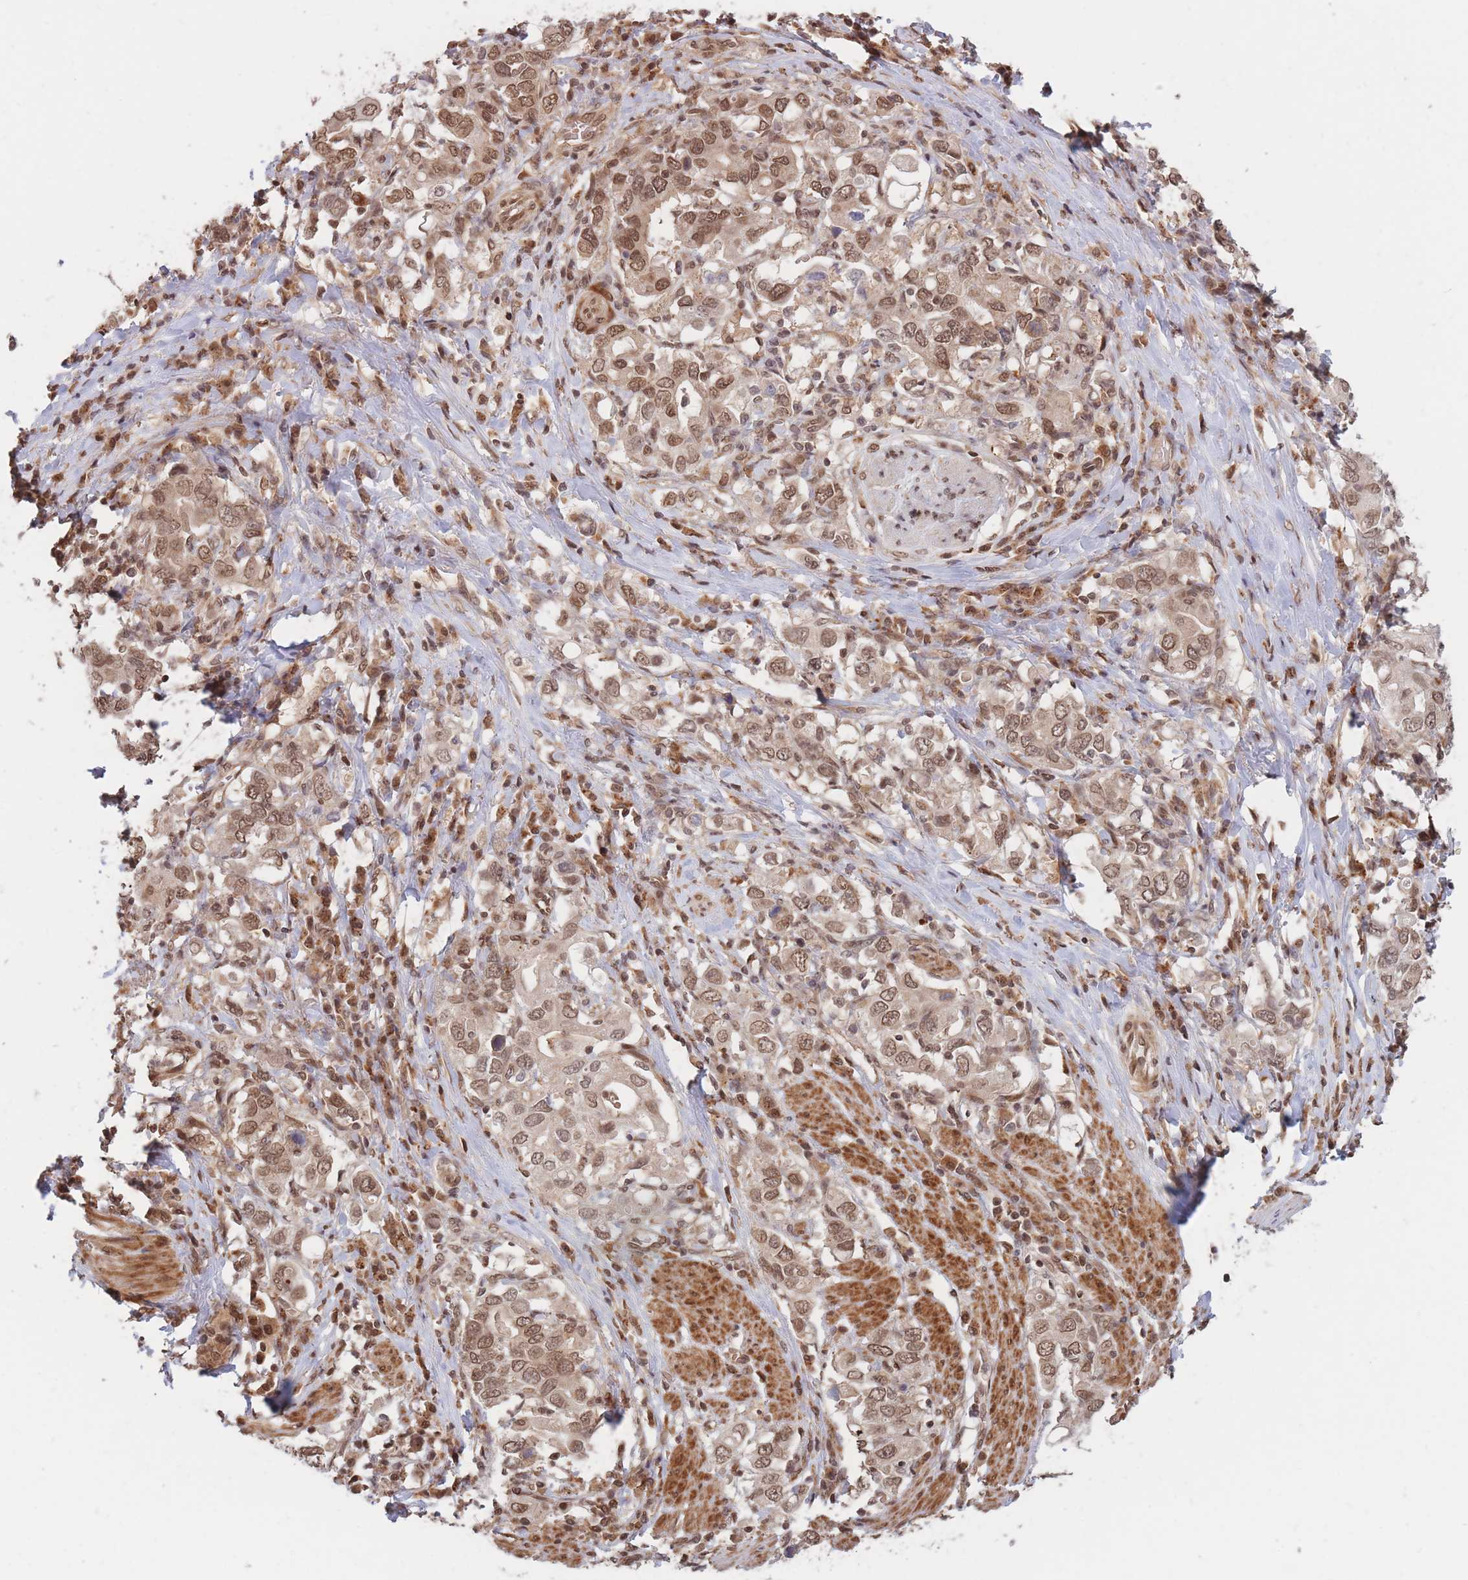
{"staining": {"intensity": "moderate", "quantity": ">75%", "location": "cytoplasmic/membranous,nuclear"}, "tissue": "stomach cancer", "cell_type": "Tumor cells", "image_type": "cancer", "snomed": [{"axis": "morphology", "description": "Adenocarcinoma, NOS"}, {"axis": "topography", "description": "Stomach, upper"}, {"axis": "topography", "description": "Stomach"}], "caption": "A histopathology image showing moderate cytoplasmic/membranous and nuclear positivity in approximately >75% of tumor cells in stomach cancer (adenocarcinoma), as visualized by brown immunohistochemical staining.", "gene": "SRA1", "patient": {"sex": "male", "age": 62}}